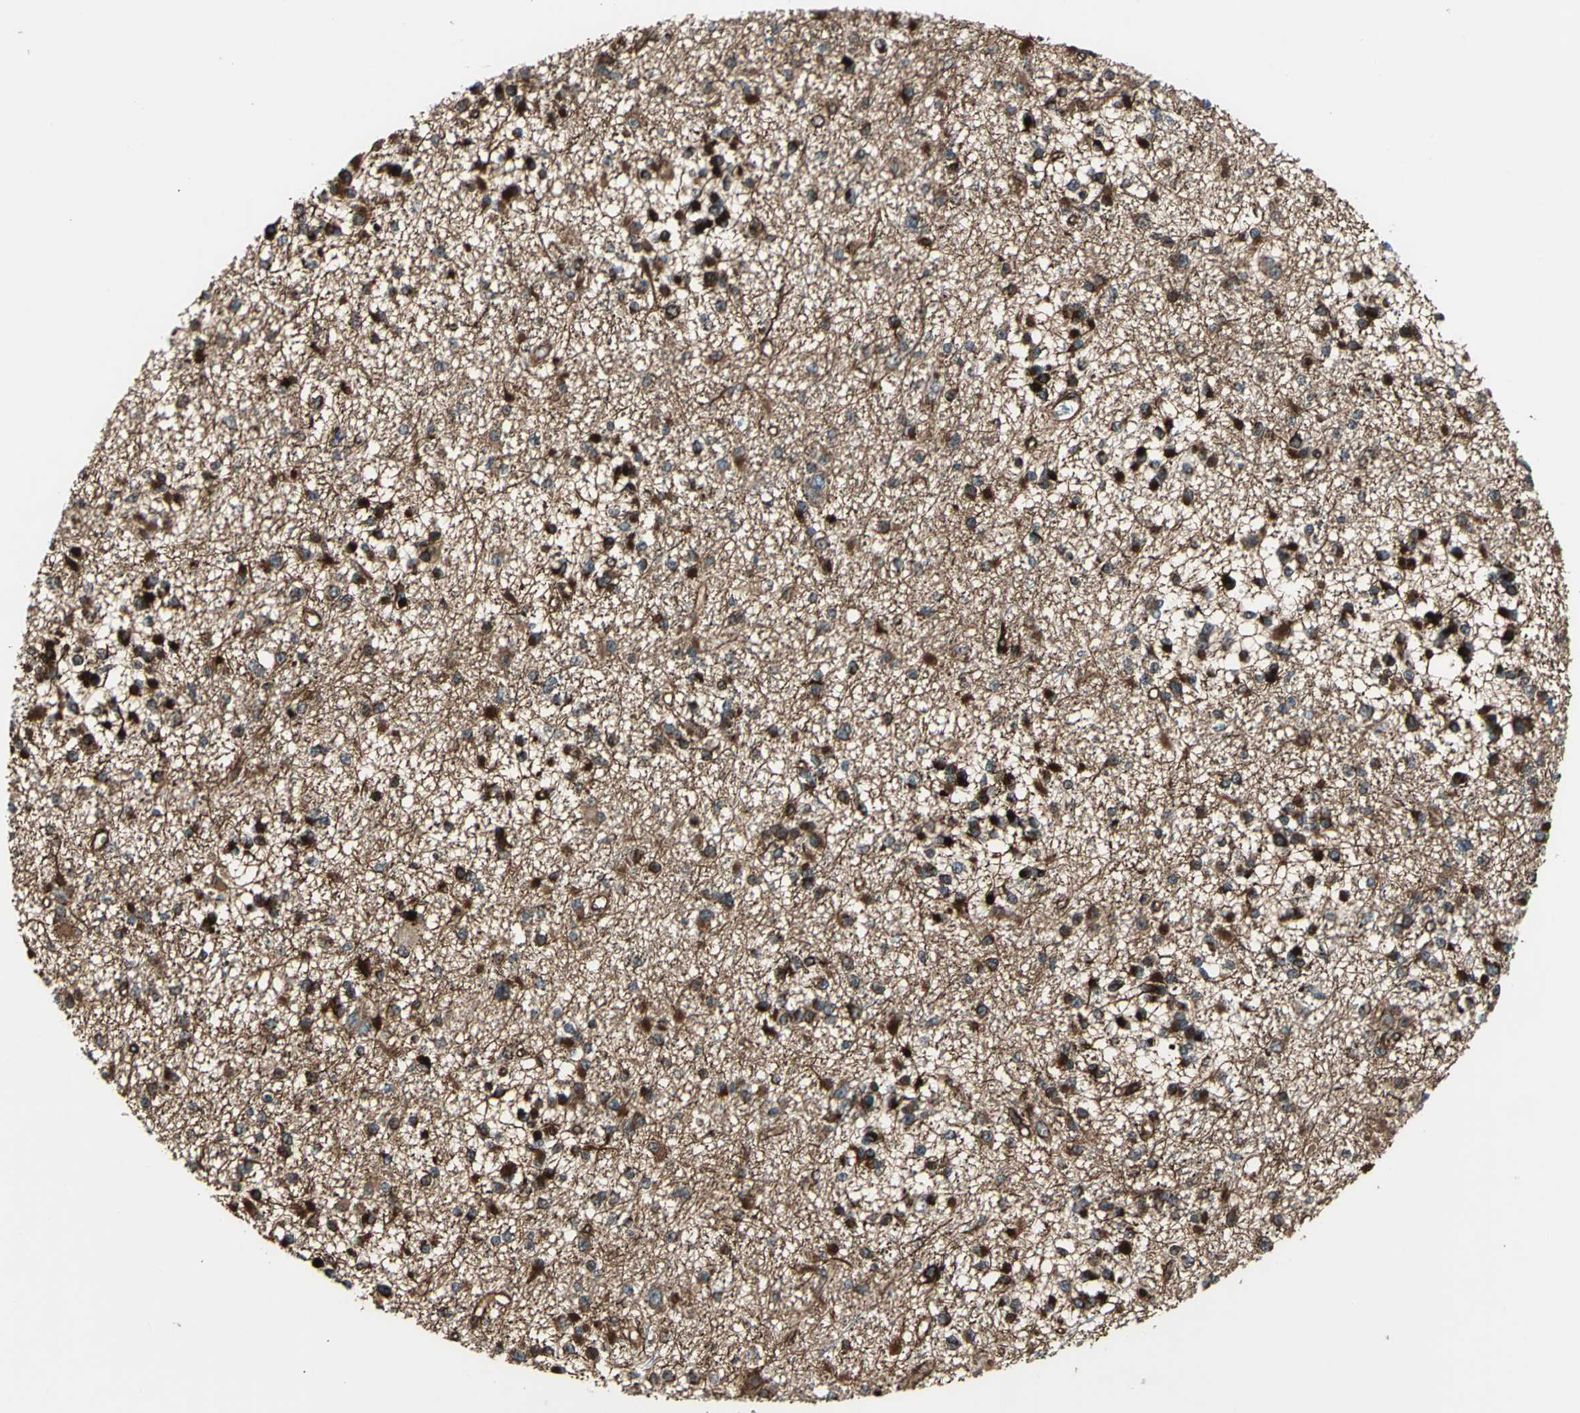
{"staining": {"intensity": "strong", "quantity": ">75%", "location": "cytoplasmic/membranous,nuclear"}, "tissue": "glioma", "cell_type": "Tumor cells", "image_type": "cancer", "snomed": [{"axis": "morphology", "description": "Glioma, malignant, Low grade"}, {"axis": "topography", "description": "Brain"}], "caption": "Tumor cells show high levels of strong cytoplasmic/membranous and nuclear expression in approximately >75% of cells in malignant glioma (low-grade). Nuclei are stained in blue.", "gene": "EXD2", "patient": {"sex": "female", "age": 22}}